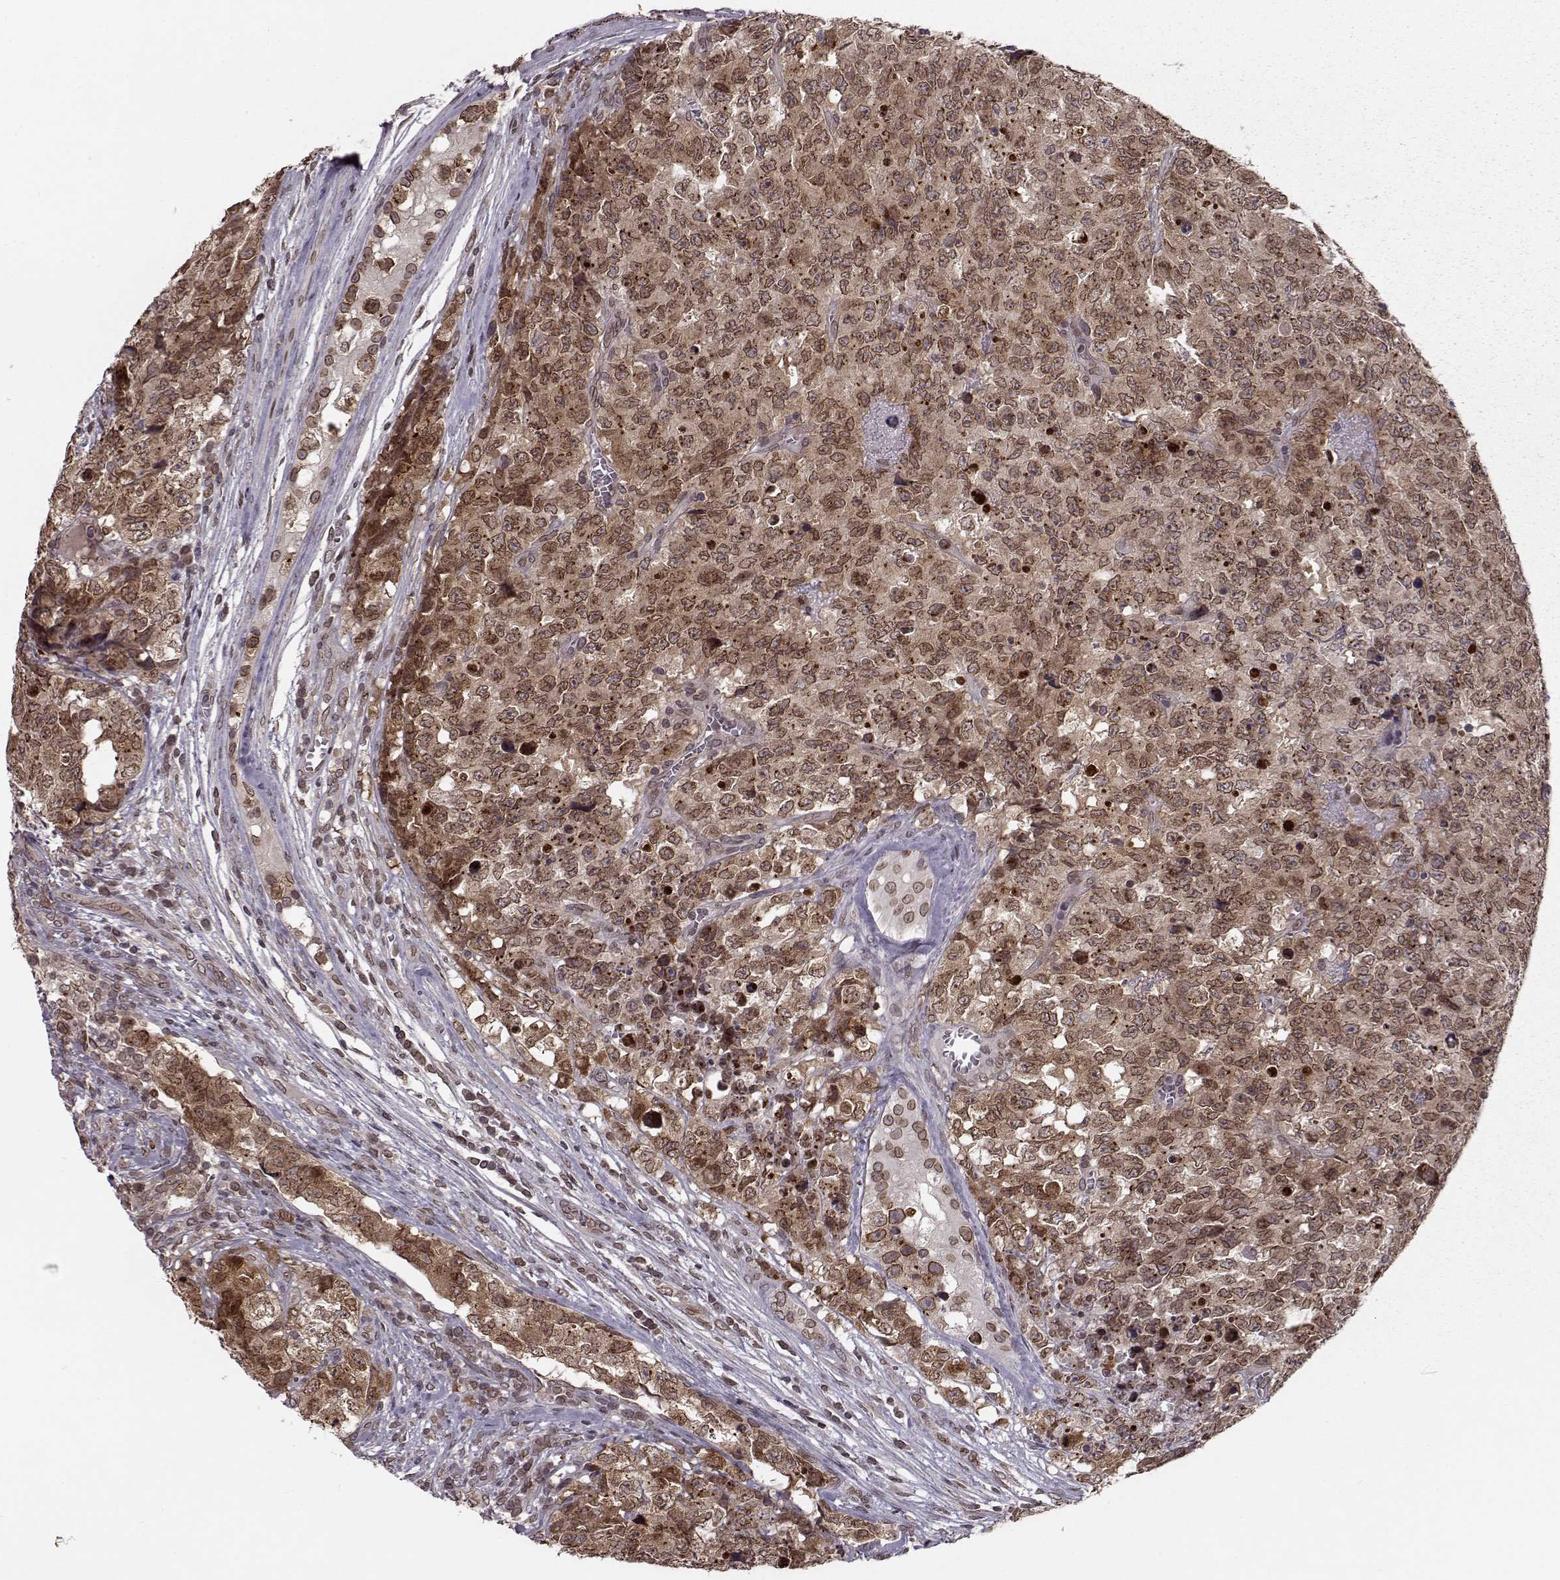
{"staining": {"intensity": "moderate", "quantity": ">75%", "location": "cytoplasmic/membranous,nuclear"}, "tissue": "testis cancer", "cell_type": "Tumor cells", "image_type": "cancer", "snomed": [{"axis": "morphology", "description": "Carcinoma, Embryonal, NOS"}, {"axis": "topography", "description": "Testis"}], "caption": "A medium amount of moderate cytoplasmic/membranous and nuclear staining is present in approximately >75% of tumor cells in embryonal carcinoma (testis) tissue.", "gene": "NUP37", "patient": {"sex": "male", "age": 23}}